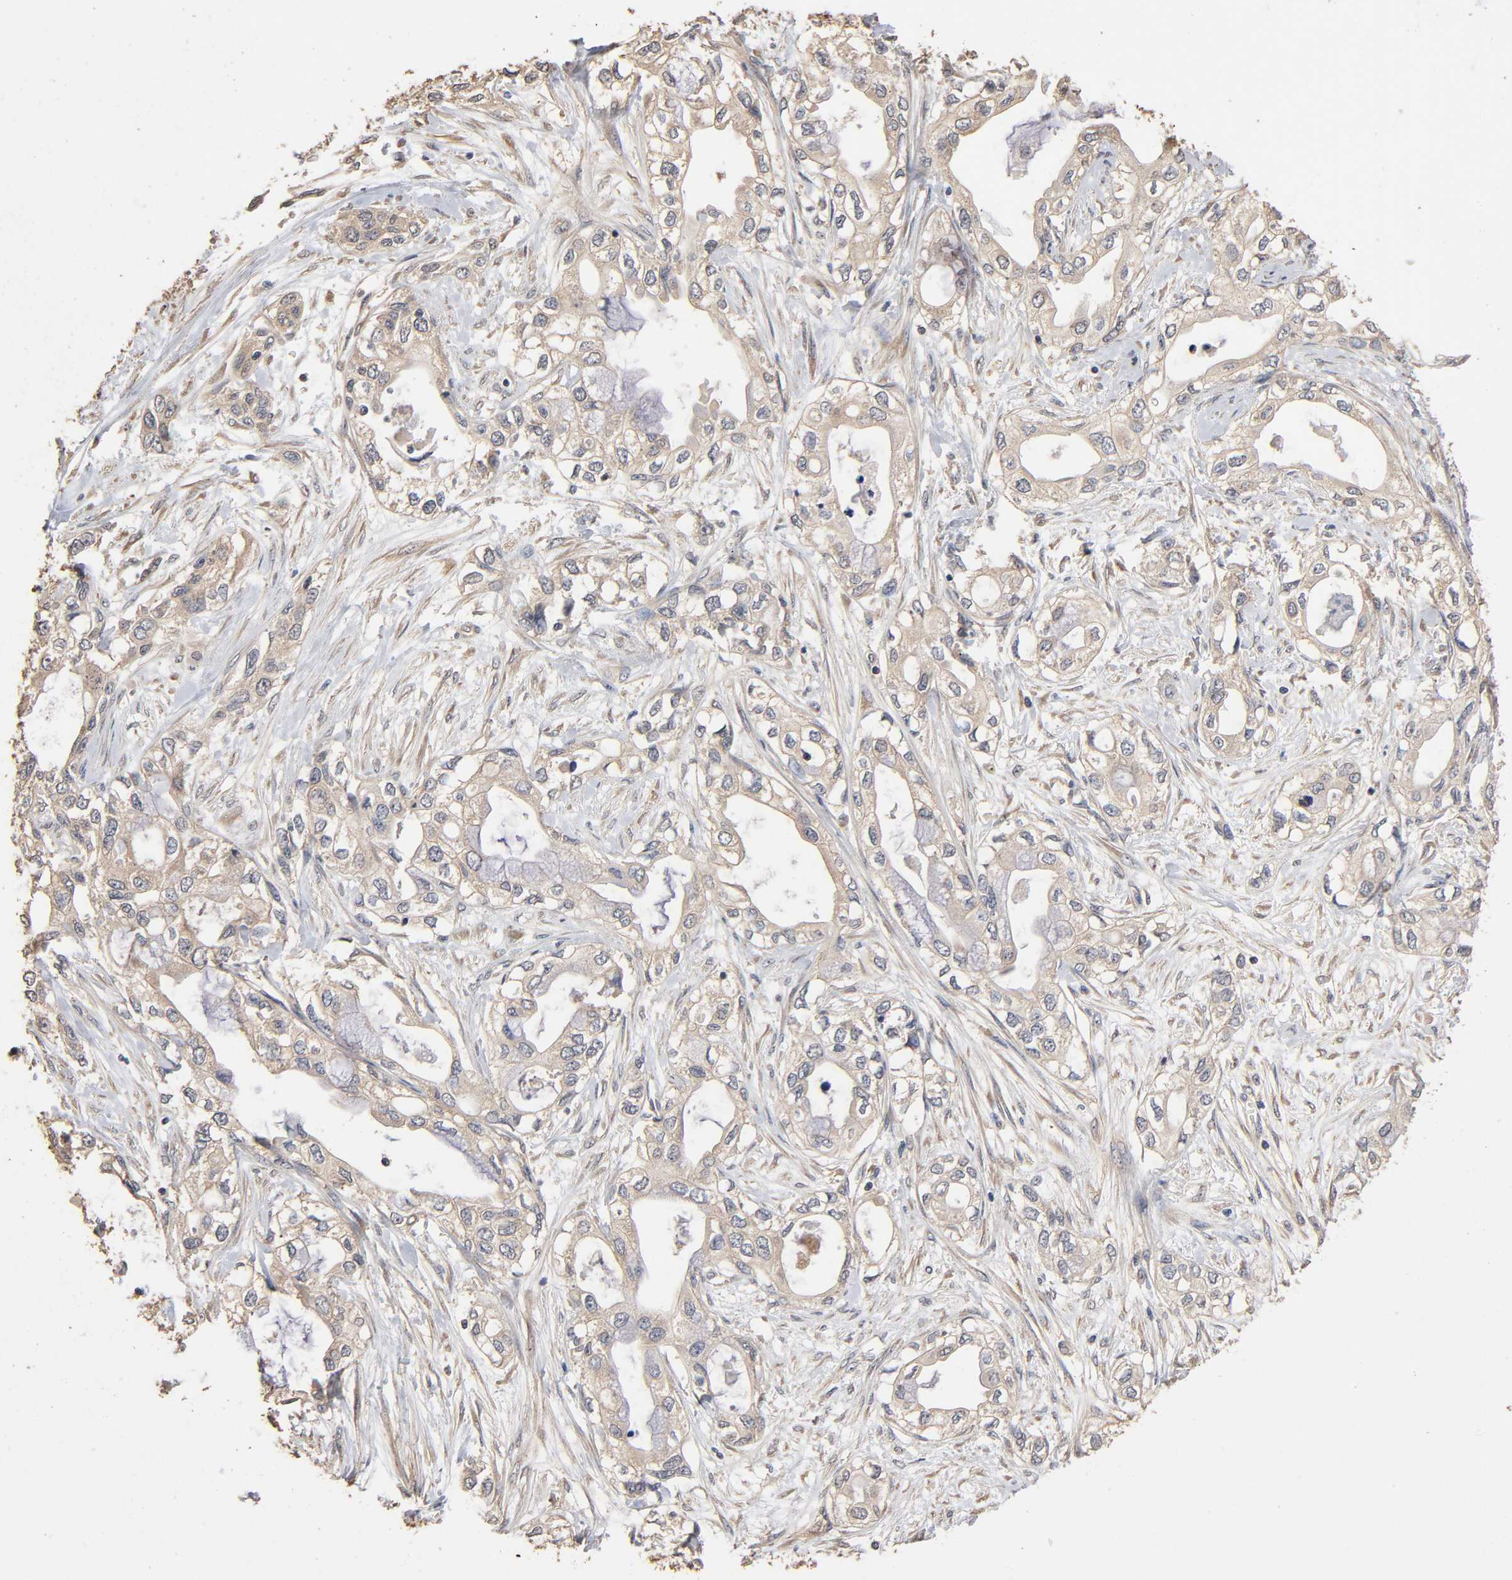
{"staining": {"intensity": "weak", "quantity": "25%-75%", "location": "cytoplasmic/membranous"}, "tissue": "pancreatic cancer", "cell_type": "Tumor cells", "image_type": "cancer", "snomed": [{"axis": "morphology", "description": "Adenocarcinoma, NOS"}, {"axis": "topography", "description": "Pancreas"}], "caption": "There is low levels of weak cytoplasmic/membranous expression in tumor cells of pancreatic cancer, as demonstrated by immunohistochemical staining (brown color).", "gene": "ARHGEF7", "patient": {"sex": "female", "age": 70}}